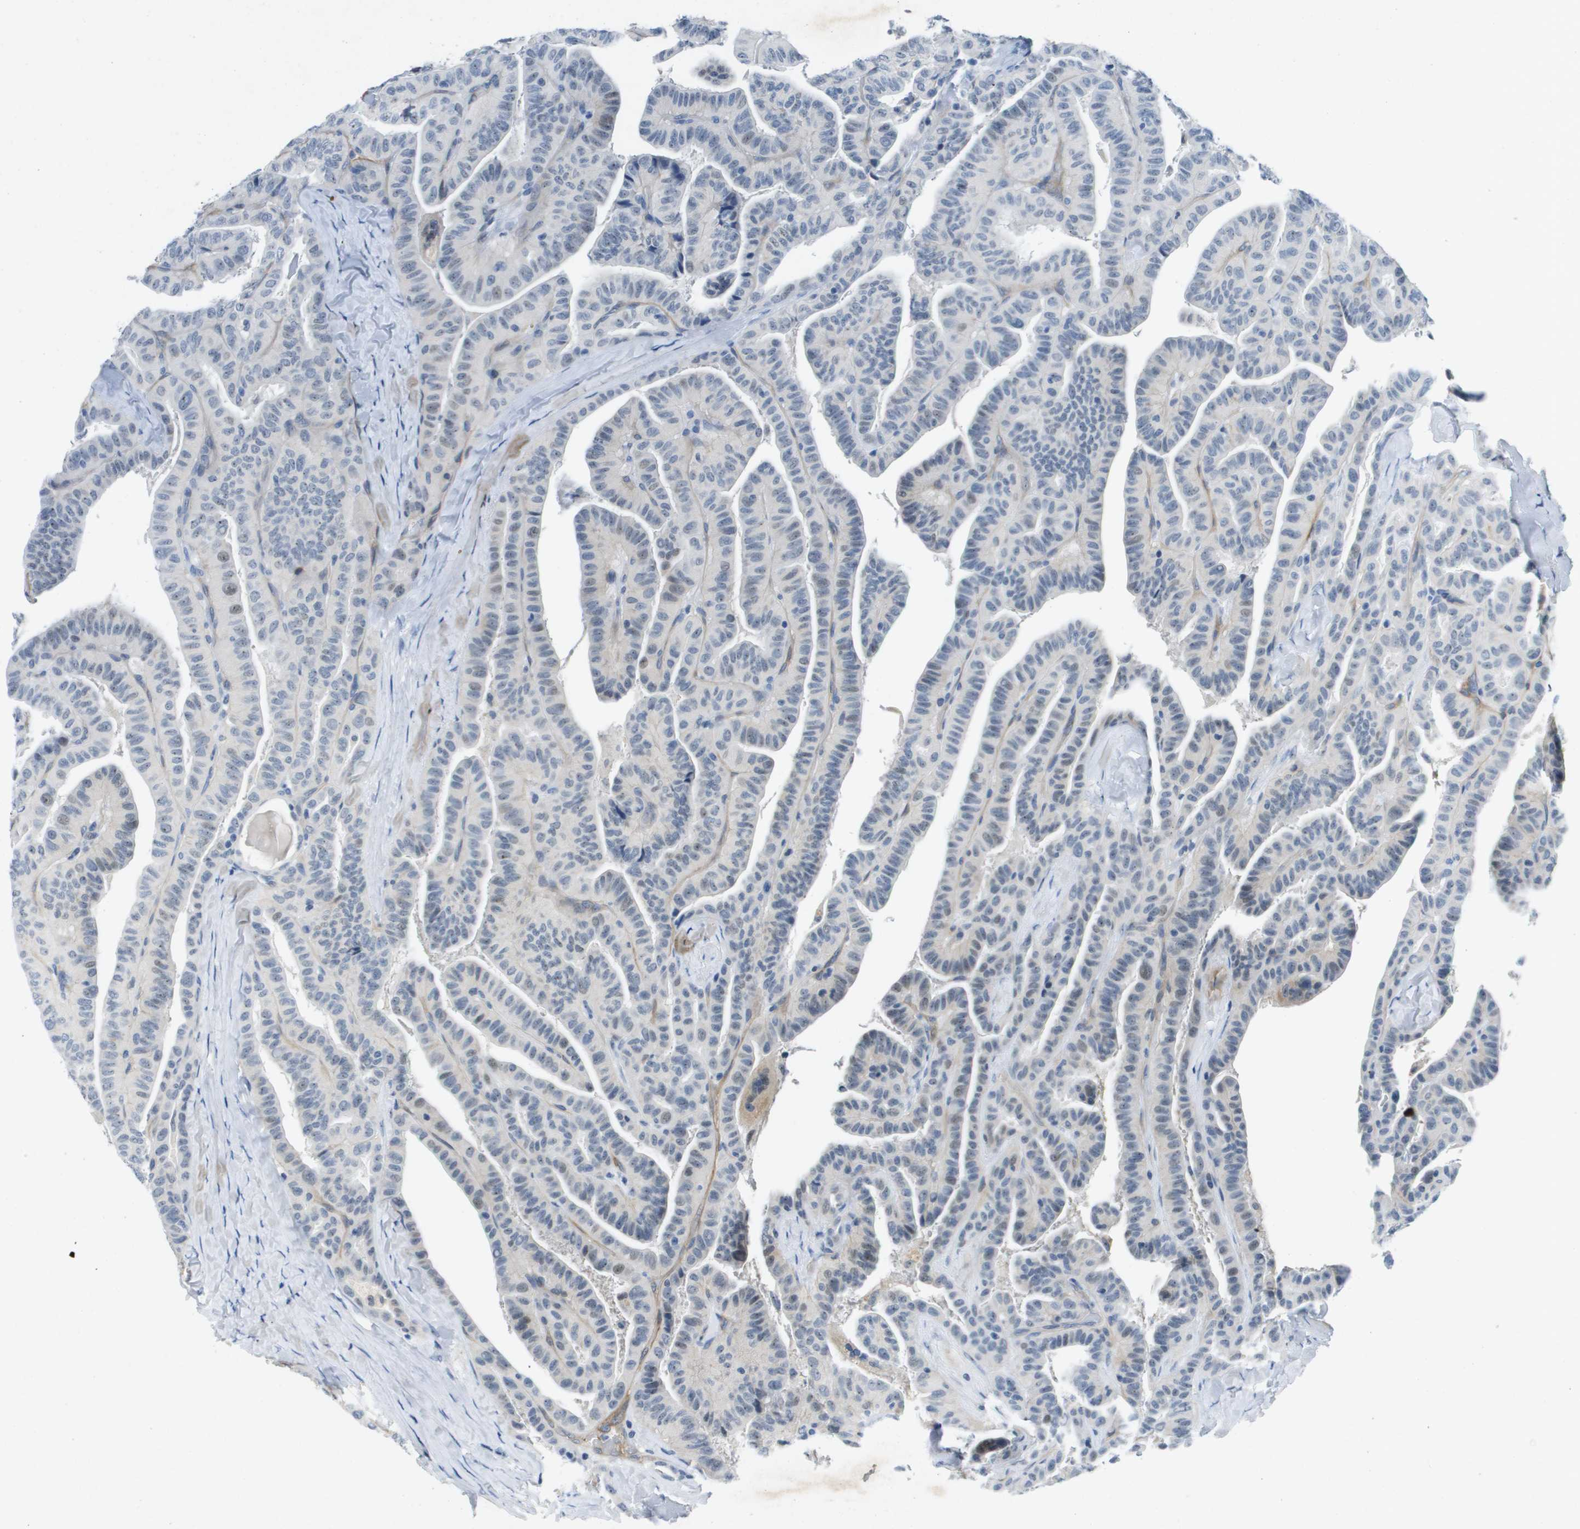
{"staining": {"intensity": "negative", "quantity": "none", "location": "none"}, "tissue": "thyroid cancer", "cell_type": "Tumor cells", "image_type": "cancer", "snomed": [{"axis": "morphology", "description": "Papillary adenocarcinoma, NOS"}, {"axis": "topography", "description": "Thyroid gland"}], "caption": "The image reveals no staining of tumor cells in thyroid cancer (papillary adenocarcinoma).", "gene": "ITGA6", "patient": {"sex": "male", "age": 77}}